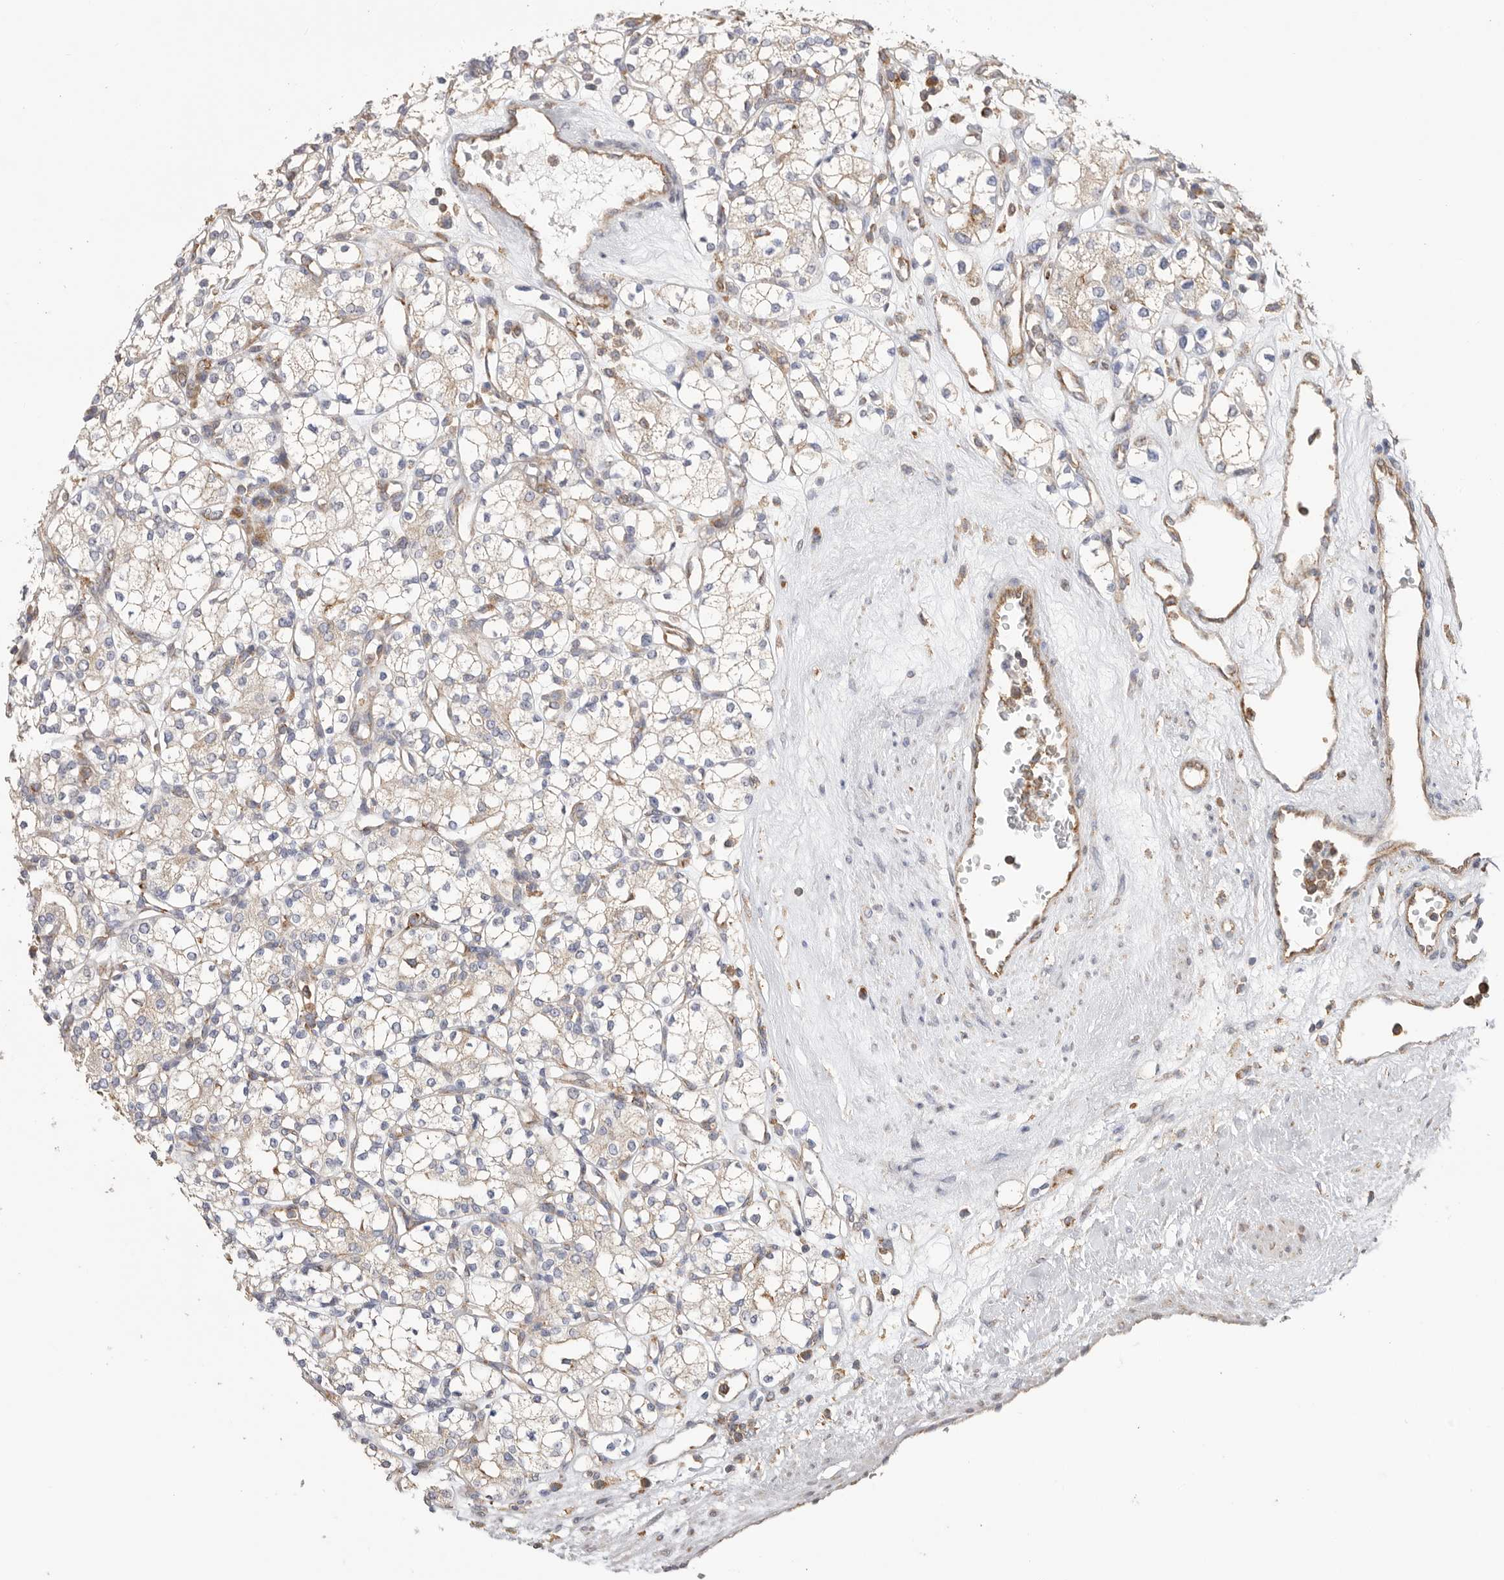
{"staining": {"intensity": "negative", "quantity": "none", "location": "none"}, "tissue": "renal cancer", "cell_type": "Tumor cells", "image_type": "cancer", "snomed": [{"axis": "morphology", "description": "Adenocarcinoma, NOS"}, {"axis": "topography", "description": "Kidney"}], "caption": "Immunohistochemistry (IHC) image of adenocarcinoma (renal) stained for a protein (brown), which reveals no positivity in tumor cells.", "gene": "SERBP1", "patient": {"sex": "male", "age": 77}}